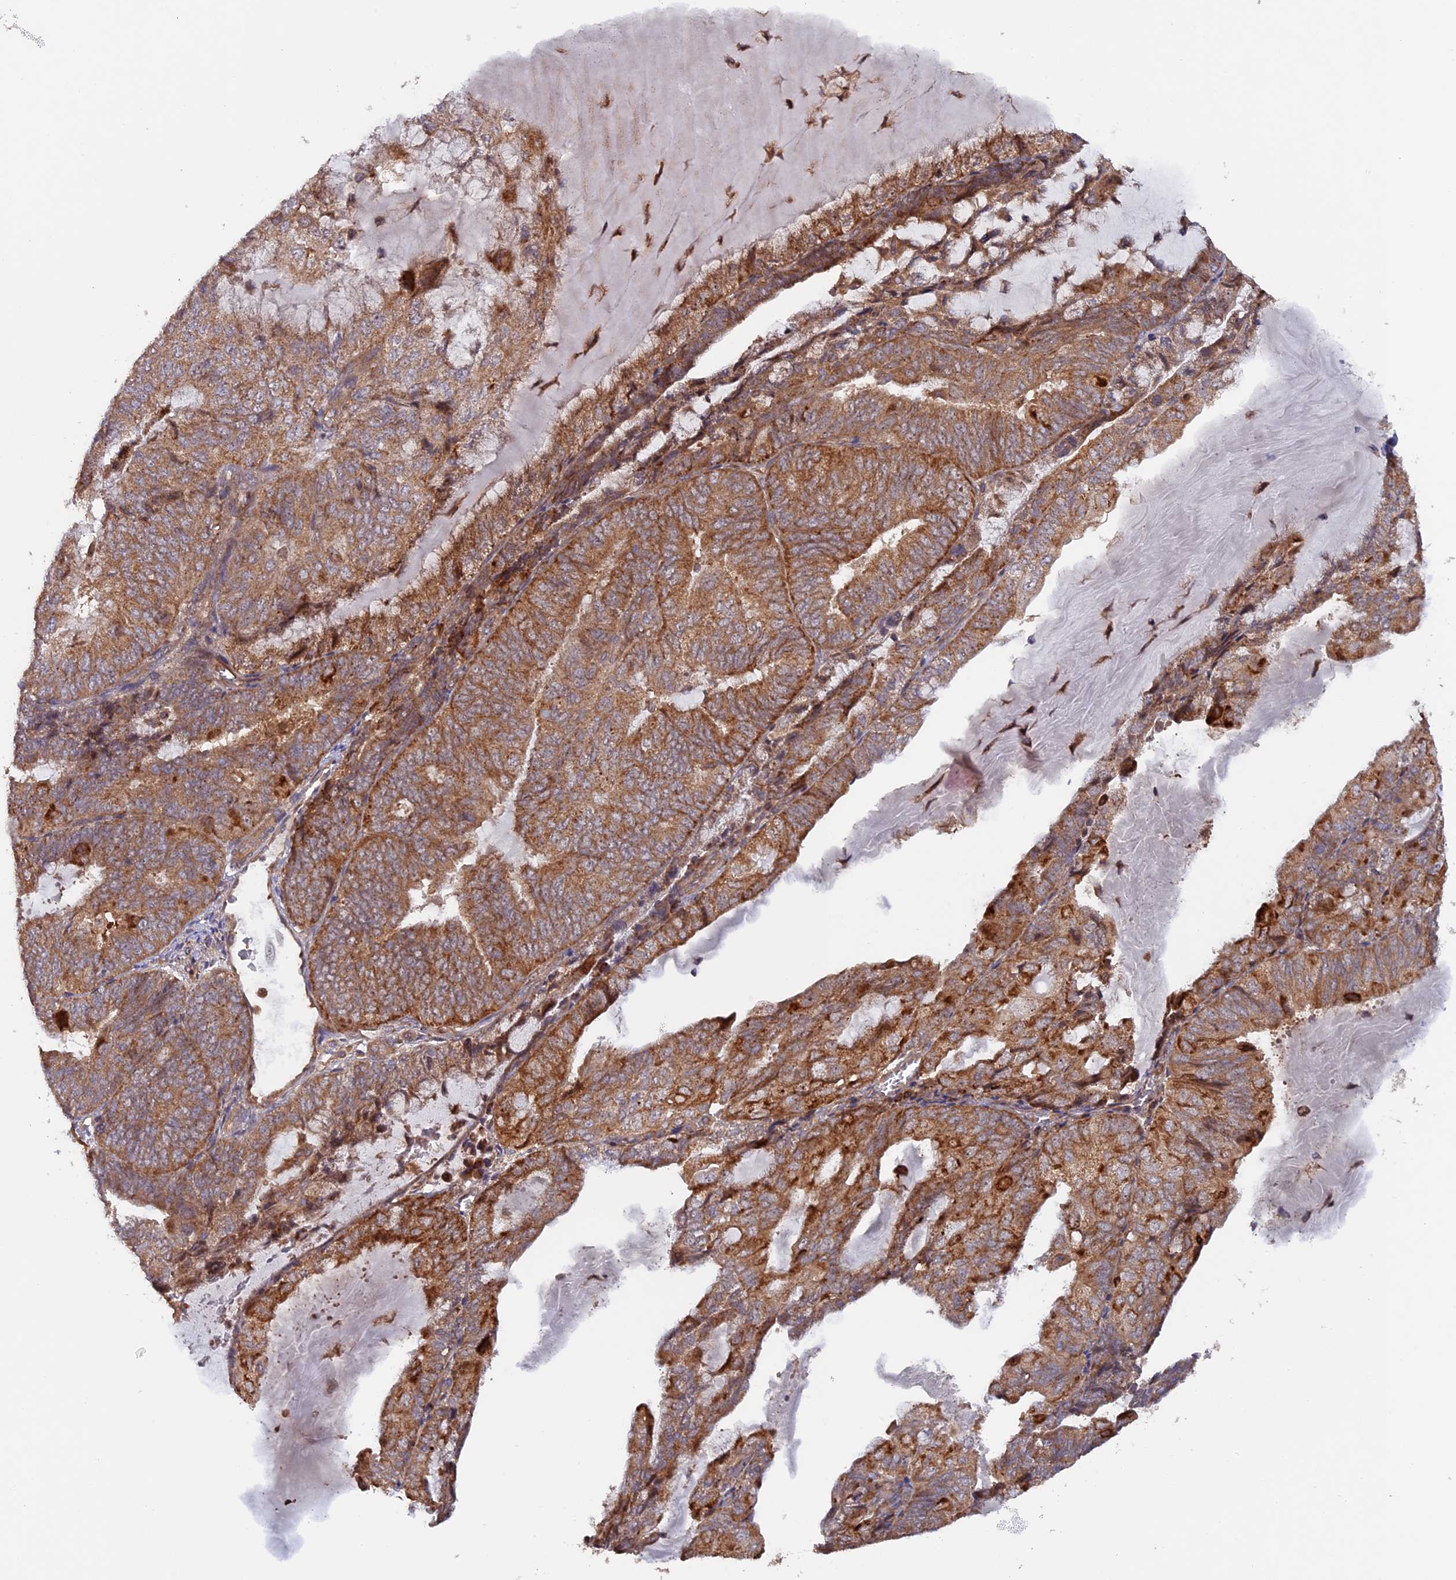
{"staining": {"intensity": "moderate", "quantity": ">75%", "location": "cytoplasmic/membranous"}, "tissue": "endometrial cancer", "cell_type": "Tumor cells", "image_type": "cancer", "snomed": [{"axis": "morphology", "description": "Adenocarcinoma, NOS"}, {"axis": "topography", "description": "Endometrium"}], "caption": "Immunohistochemical staining of human endometrial cancer reveals medium levels of moderate cytoplasmic/membranous expression in about >75% of tumor cells. The protein of interest is stained brown, and the nuclei are stained in blue (DAB (3,3'-diaminobenzidine) IHC with brightfield microscopy, high magnification).", "gene": "FERMT1", "patient": {"sex": "female", "age": 81}}